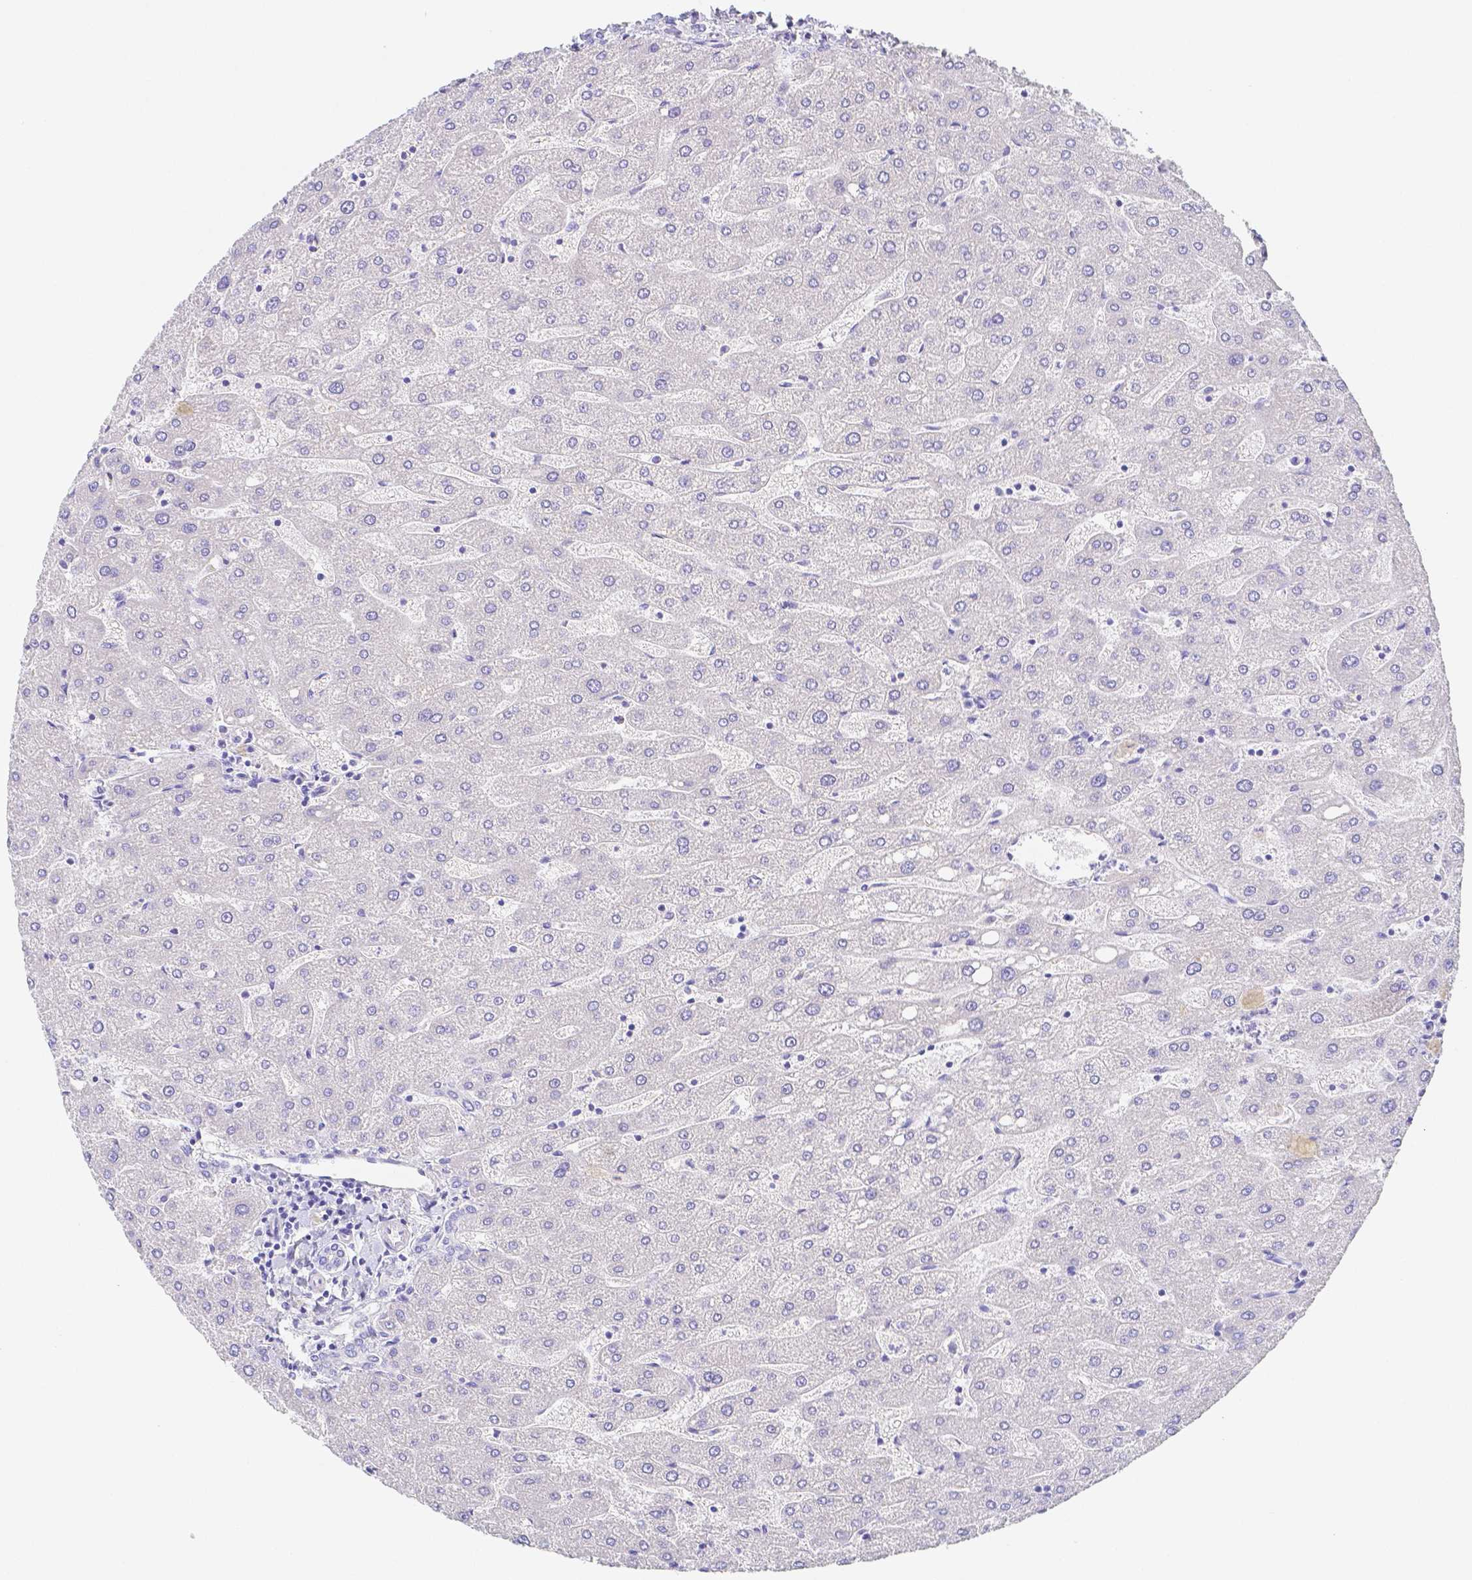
{"staining": {"intensity": "negative", "quantity": "none", "location": "none"}, "tissue": "liver", "cell_type": "Cholangiocytes", "image_type": "normal", "snomed": [{"axis": "morphology", "description": "Normal tissue, NOS"}, {"axis": "topography", "description": "Liver"}], "caption": "A photomicrograph of liver stained for a protein demonstrates no brown staining in cholangiocytes. Brightfield microscopy of IHC stained with DAB (brown) and hematoxylin (blue), captured at high magnification.", "gene": "ZG16B", "patient": {"sex": "male", "age": 67}}